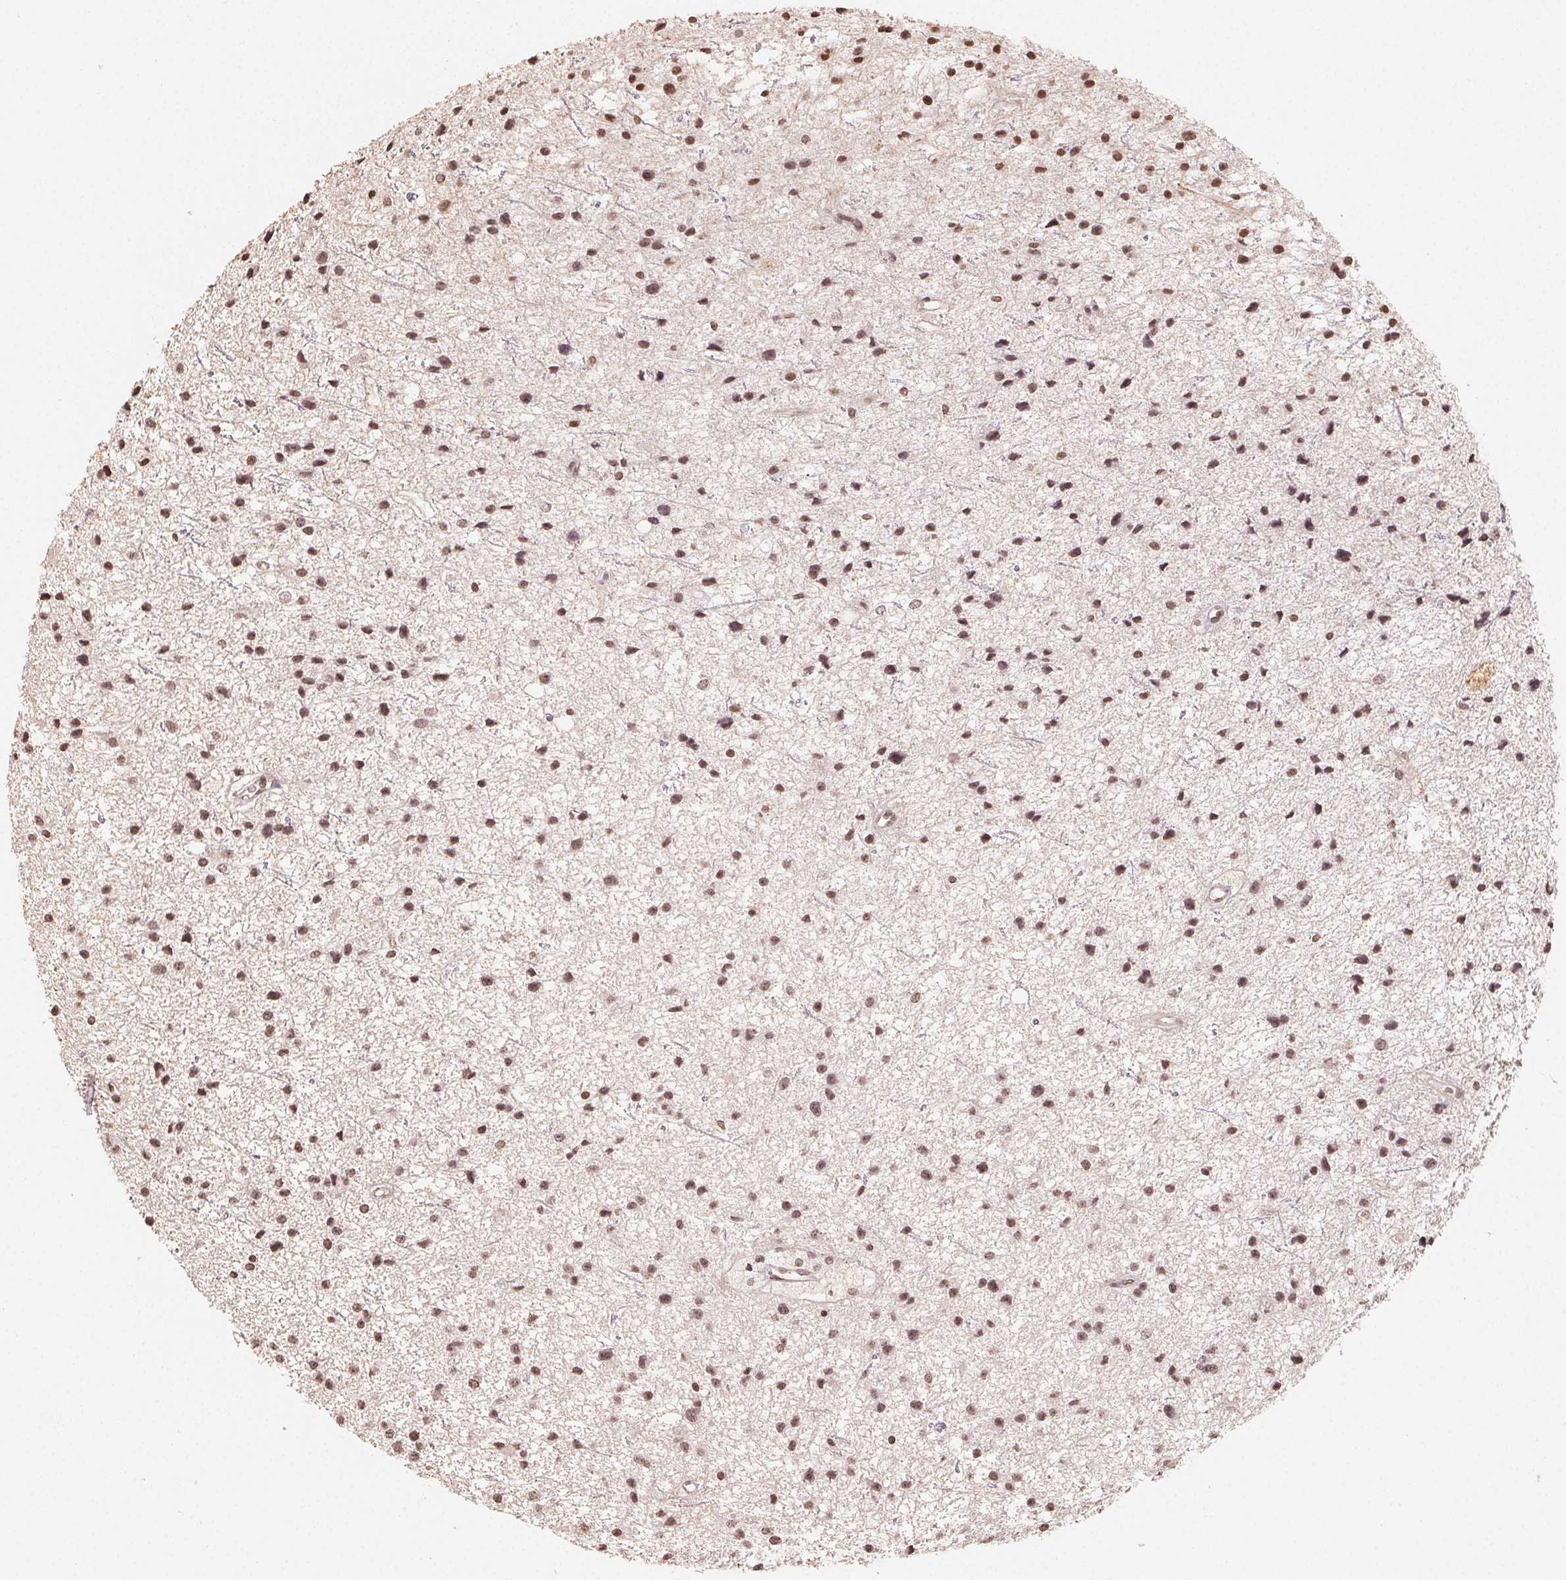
{"staining": {"intensity": "moderate", "quantity": ">75%", "location": "nuclear"}, "tissue": "glioma", "cell_type": "Tumor cells", "image_type": "cancer", "snomed": [{"axis": "morphology", "description": "Glioma, malignant, Low grade"}, {"axis": "topography", "description": "Brain"}], "caption": "Moderate nuclear staining is present in approximately >75% of tumor cells in malignant glioma (low-grade). (brown staining indicates protein expression, while blue staining denotes nuclei).", "gene": "TBP", "patient": {"sex": "male", "age": 43}}